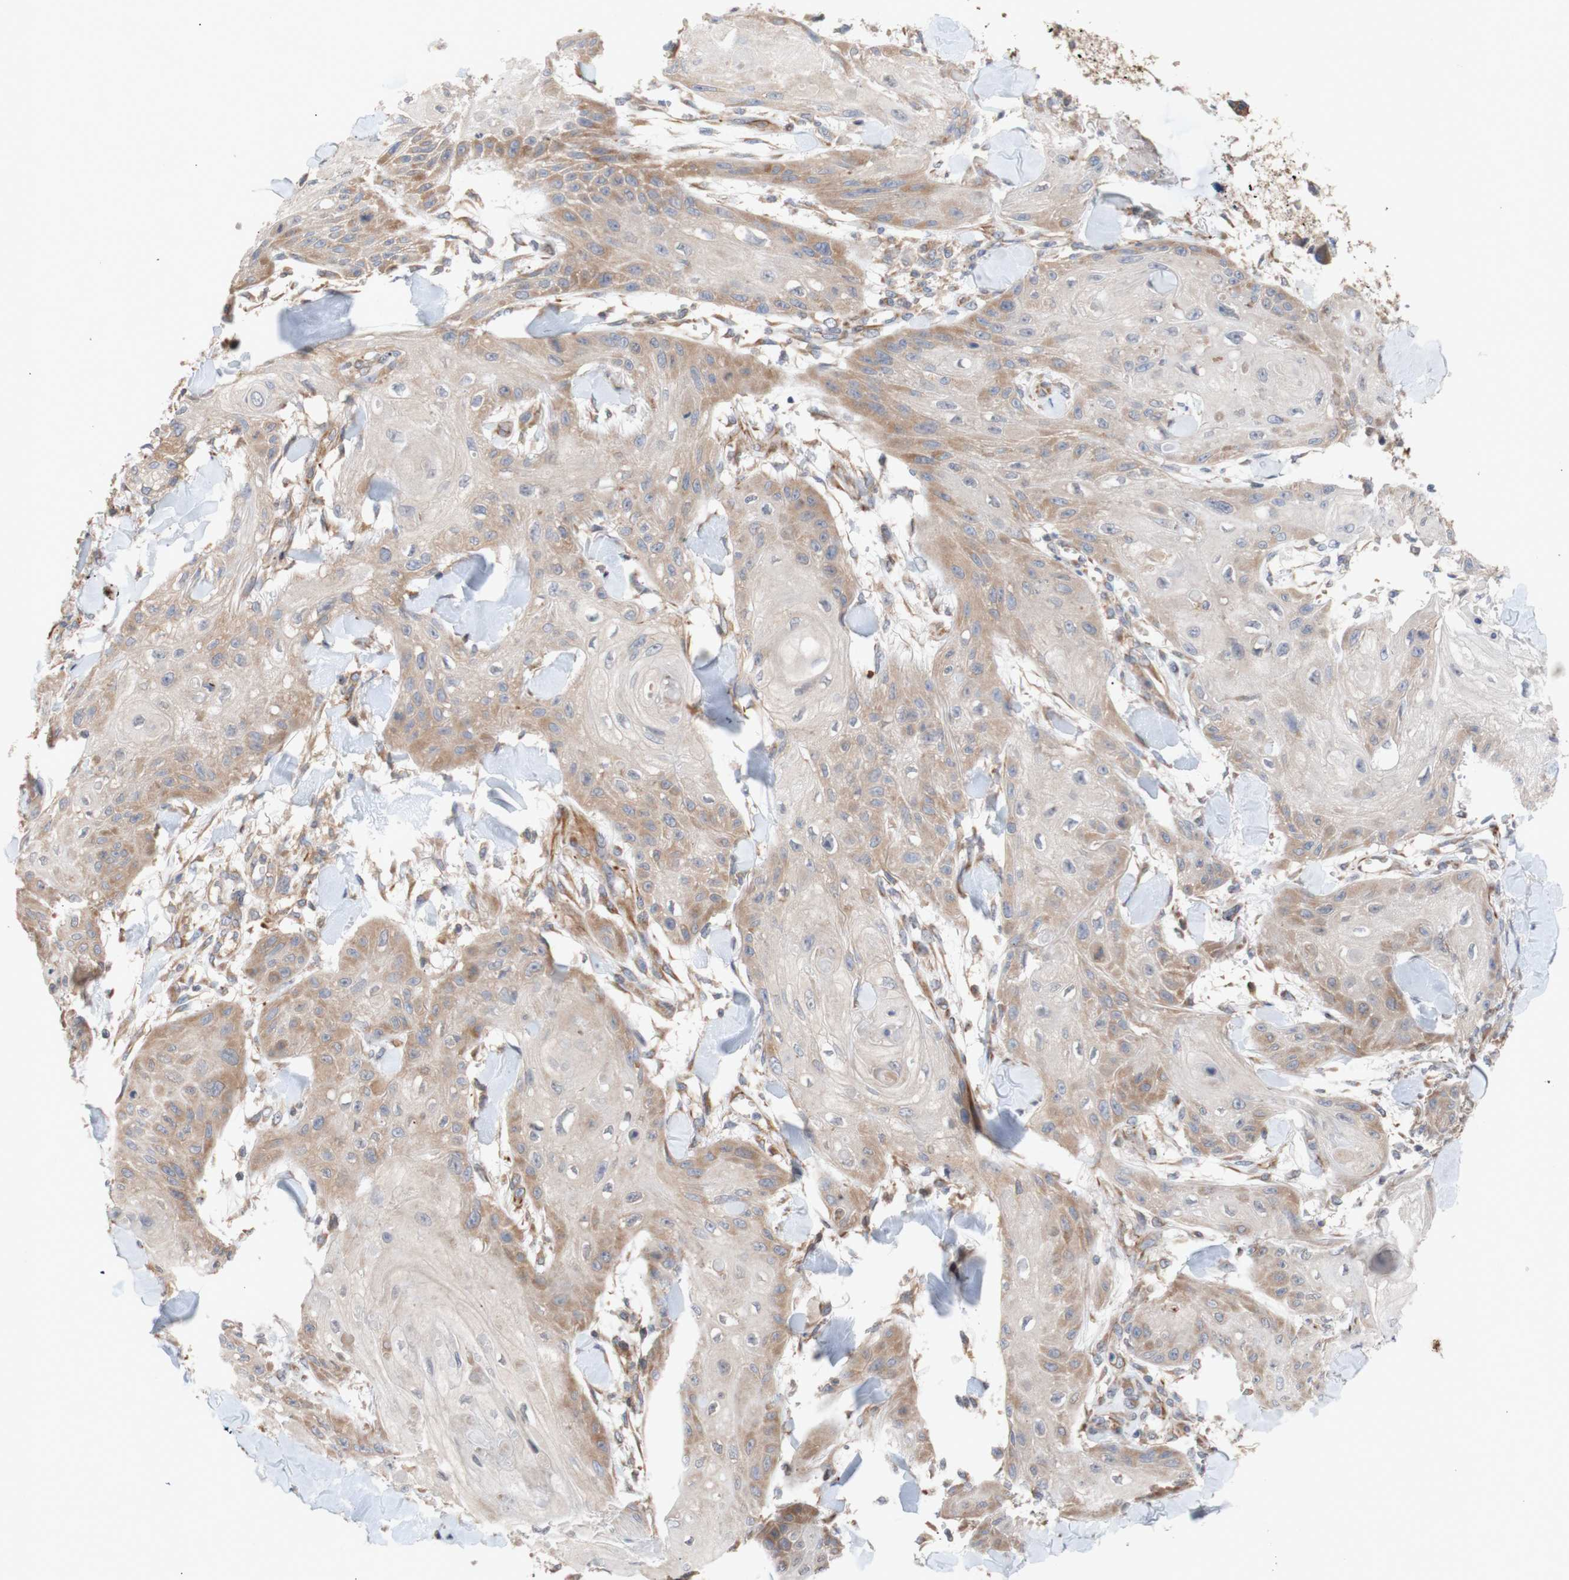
{"staining": {"intensity": "moderate", "quantity": "25%-75%", "location": "cytoplasmic/membranous"}, "tissue": "skin cancer", "cell_type": "Tumor cells", "image_type": "cancer", "snomed": [{"axis": "morphology", "description": "Squamous cell carcinoma, NOS"}, {"axis": "topography", "description": "Skin"}], "caption": "High-magnification brightfield microscopy of skin cancer stained with DAB (3,3'-diaminobenzidine) (brown) and counterstained with hematoxylin (blue). tumor cells exhibit moderate cytoplasmic/membranous staining is appreciated in approximately25%-75% of cells.", "gene": "EIF2S3", "patient": {"sex": "male", "age": 74}}